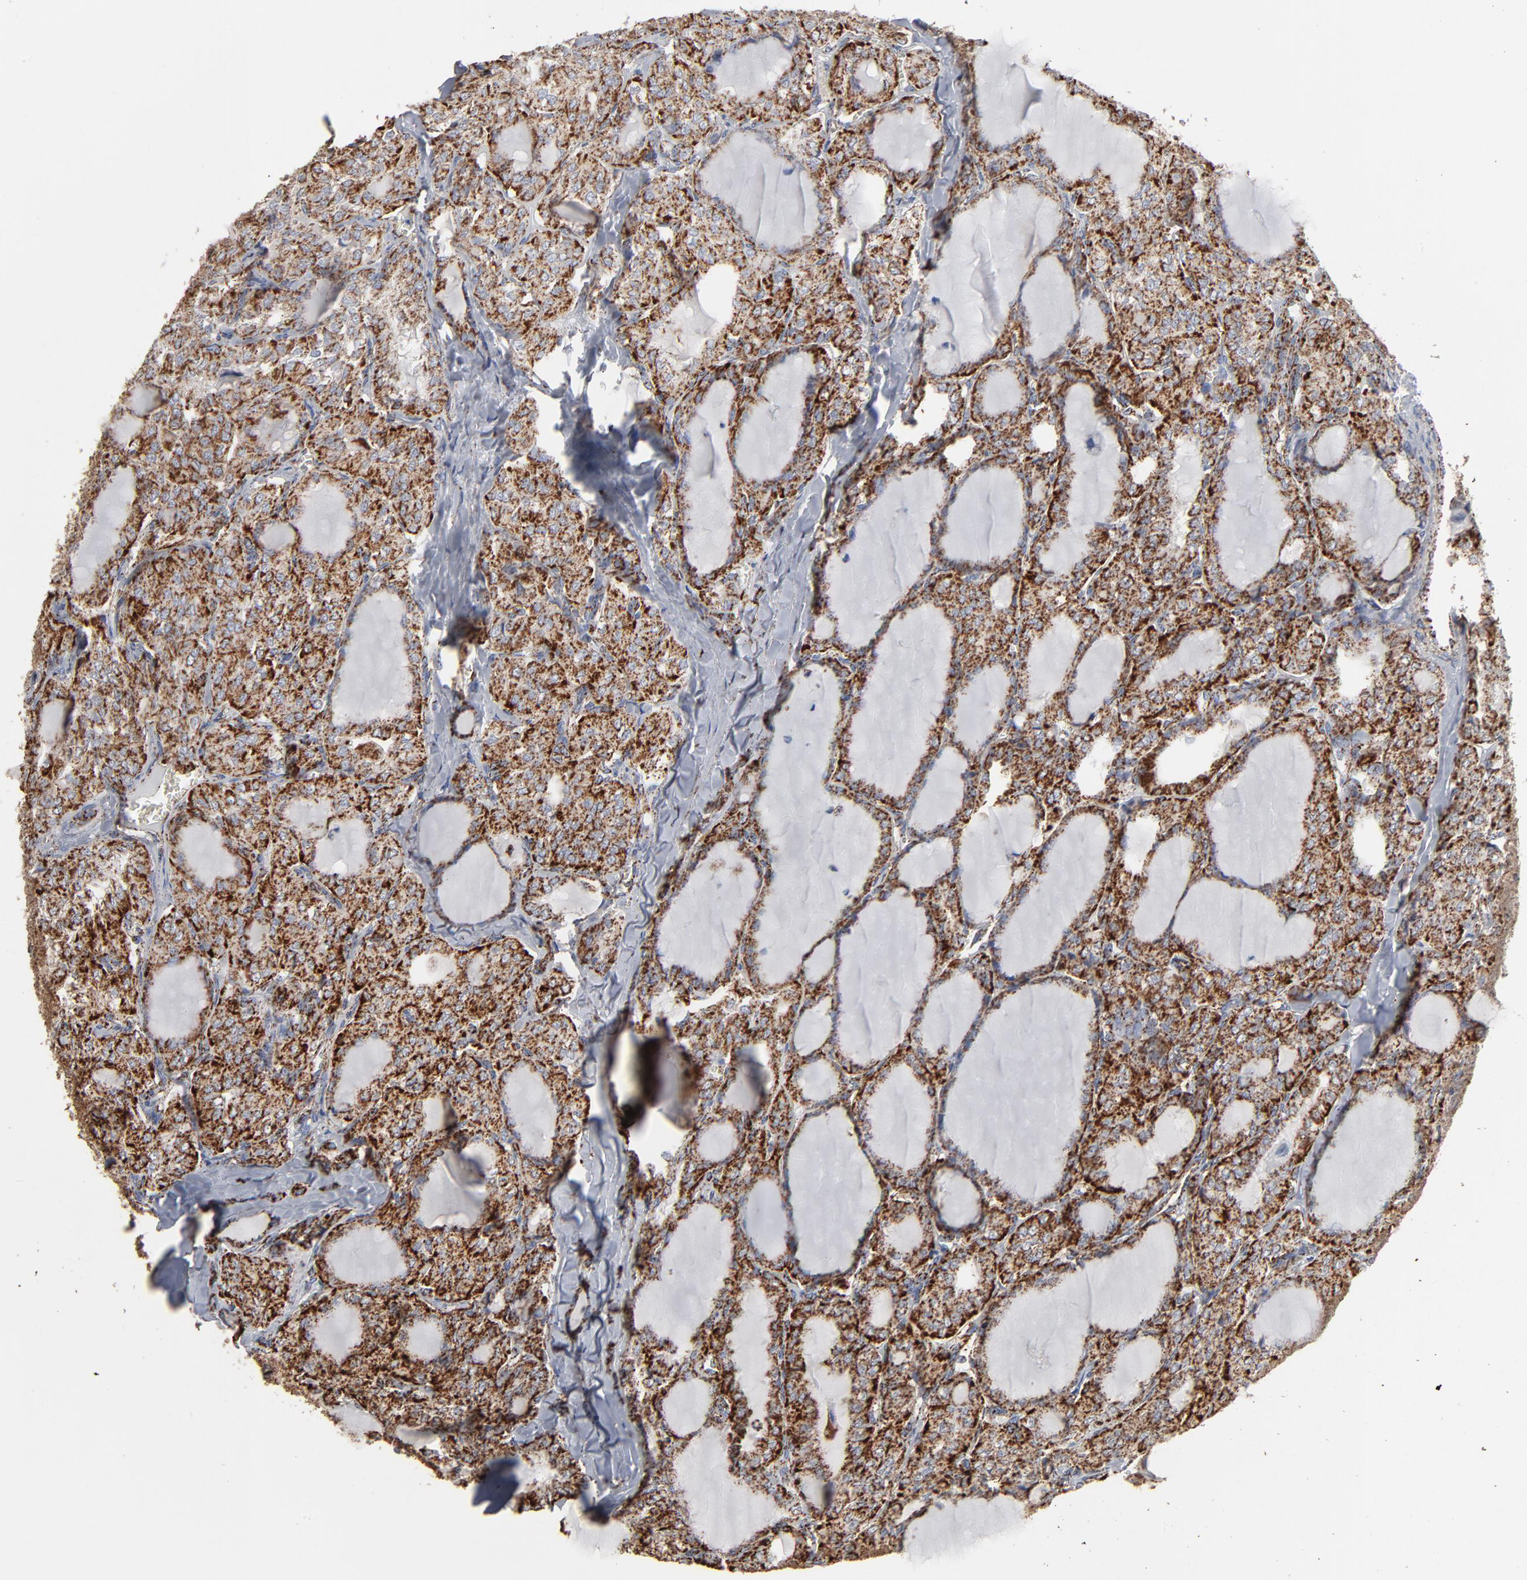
{"staining": {"intensity": "strong", "quantity": ">75%", "location": "cytoplasmic/membranous"}, "tissue": "thyroid cancer", "cell_type": "Tumor cells", "image_type": "cancer", "snomed": [{"axis": "morphology", "description": "Papillary adenocarcinoma, NOS"}, {"axis": "topography", "description": "Thyroid gland"}], "caption": "Immunohistochemical staining of human thyroid cancer (papillary adenocarcinoma) exhibits high levels of strong cytoplasmic/membranous staining in approximately >75% of tumor cells.", "gene": "UQCRC1", "patient": {"sex": "male", "age": 20}}